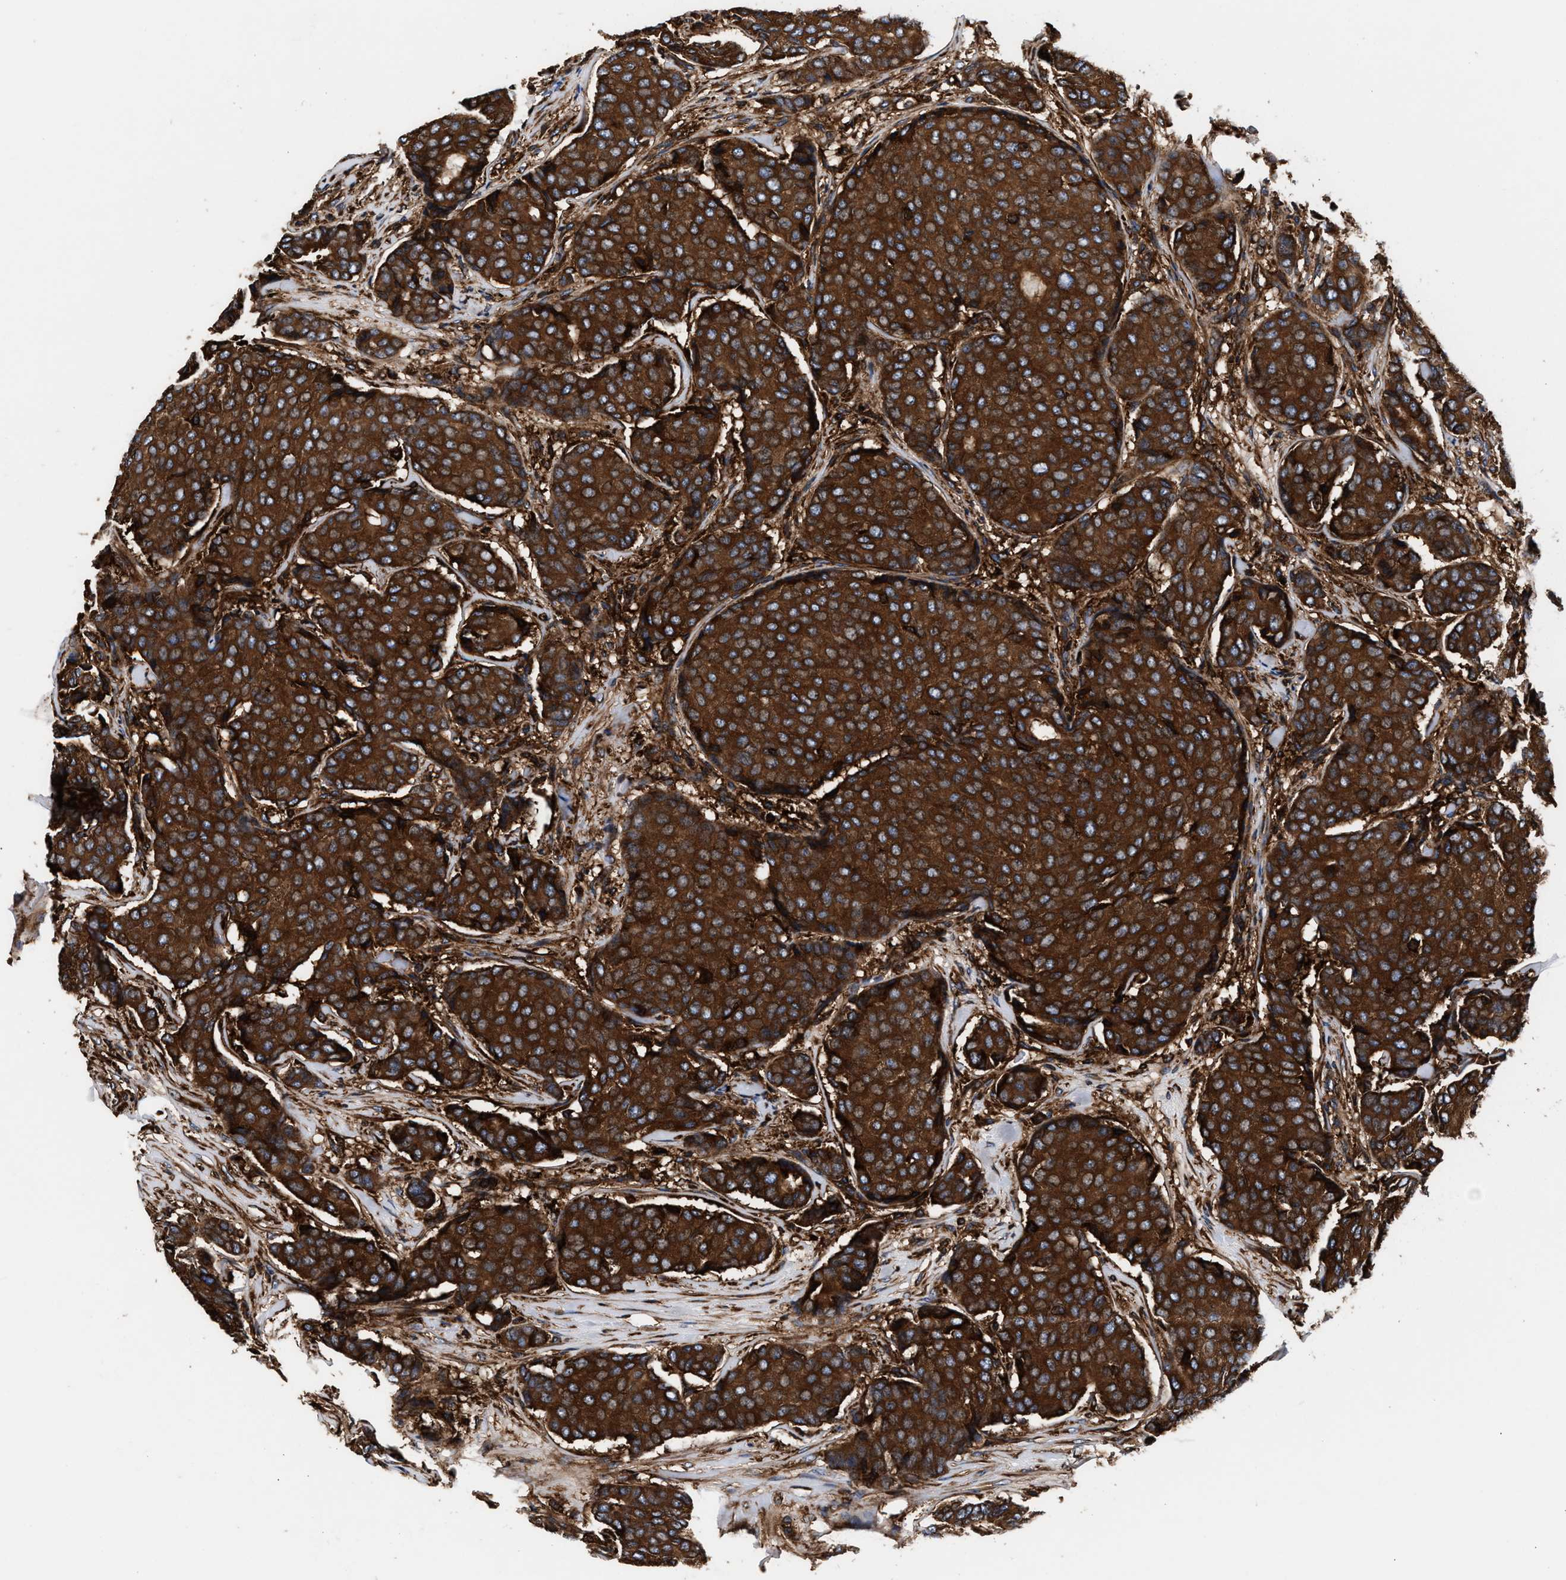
{"staining": {"intensity": "strong", "quantity": ">75%", "location": "cytoplasmic/membranous"}, "tissue": "breast cancer", "cell_type": "Tumor cells", "image_type": "cancer", "snomed": [{"axis": "morphology", "description": "Duct carcinoma"}, {"axis": "topography", "description": "Breast"}], "caption": "Protein staining of breast cancer tissue demonstrates strong cytoplasmic/membranous staining in about >75% of tumor cells.", "gene": "KYAT1", "patient": {"sex": "female", "age": 75}}